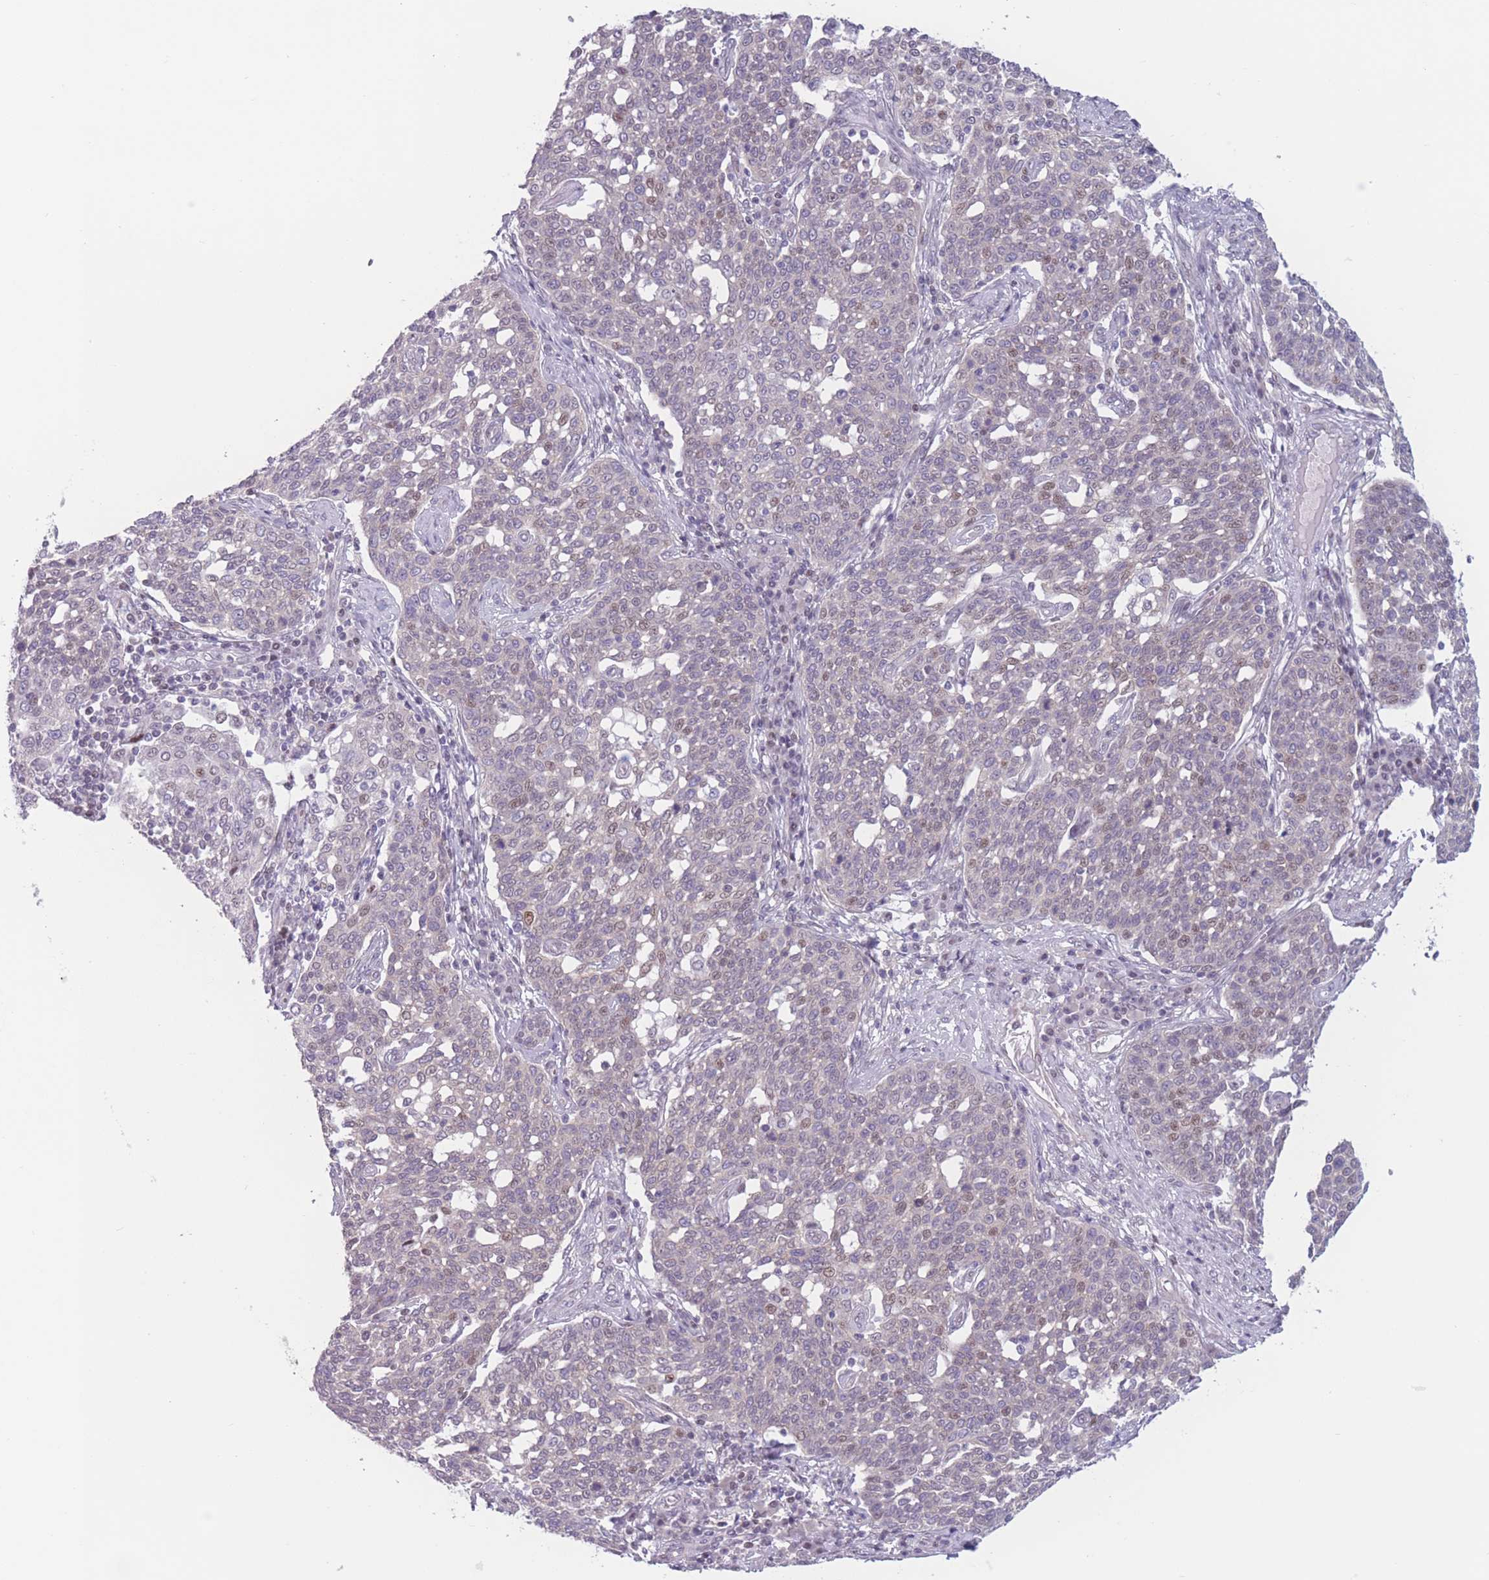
{"staining": {"intensity": "weak", "quantity": "25%-75%", "location": "nuclear"}, "tissue": "cervical cancer", "cell_type": "Tumor cells", "image_type": "cancer", "snomed": [{"axis": "morphology", "description": "Squamous cell carcinoma, NOS"}, {"axis": "topography", "description": "Cervix"}], "caption": "Cervical squamous cell carcinoma stained with immunohistochemistry shows weak nuclear staining in about 25%-75% of tumor cells.", "gene": "ZNF439", "patient": {"sex": "female", "age": 34}}